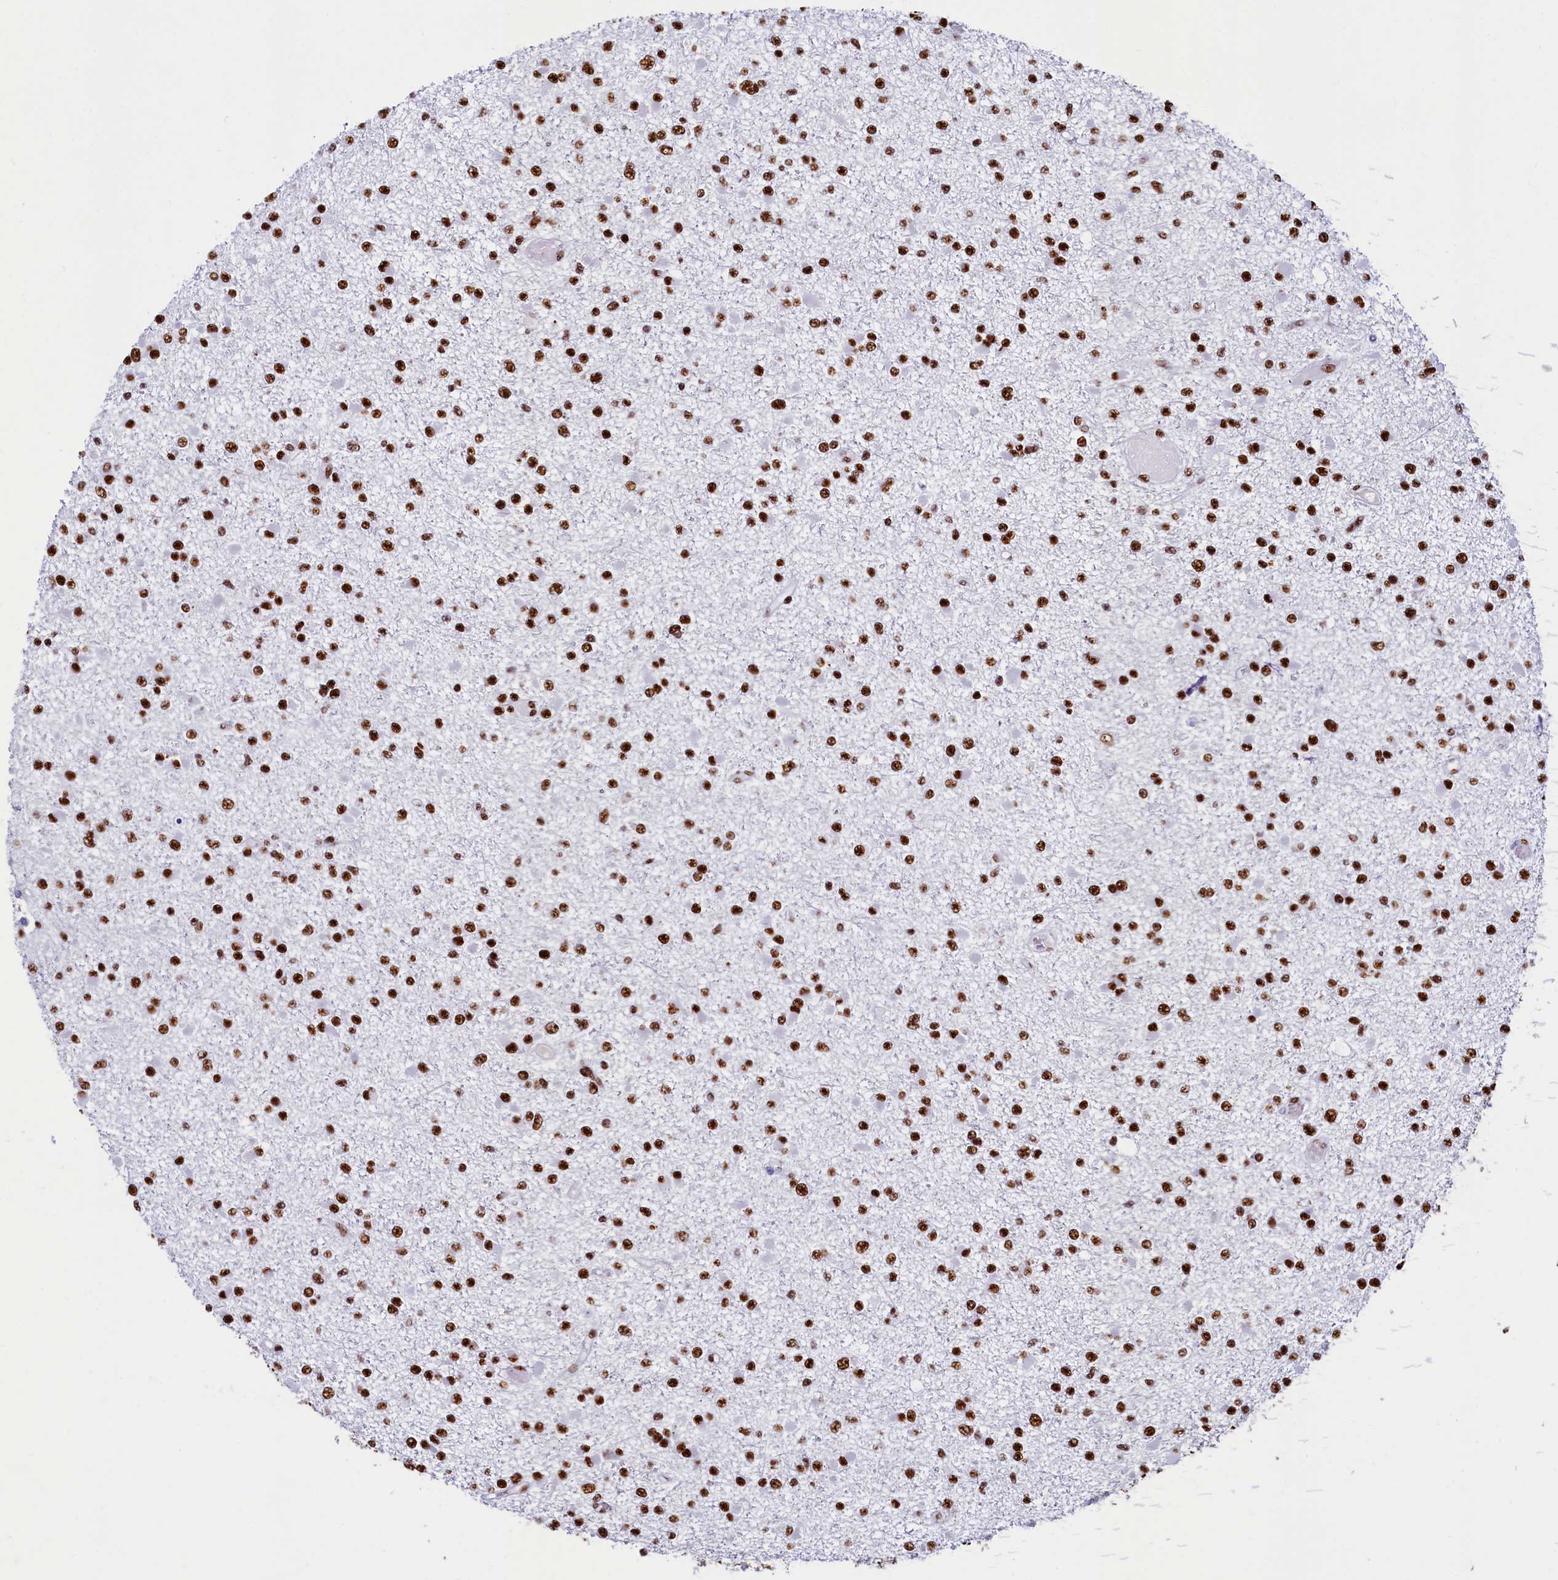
{"staining": {"intensity": "strong", "quantity": ">75%", "location": "nuclear"}, "tissue": "glioma", "cell_type": "Tumor cells", "image_type": "cancer", "snomed": [{"axis": "morphology", "description": "Glioma, malignant, Low grade"}, {"axis": "topography", "description": "Brain"}], "caption": "Glioma stained with DAB IHC demonstrates high levels of strong nuclear positivity in approximately >75% of tumor cells.", "gene": "SRRM2", "patient": {"sex": "female", "age": 22}}